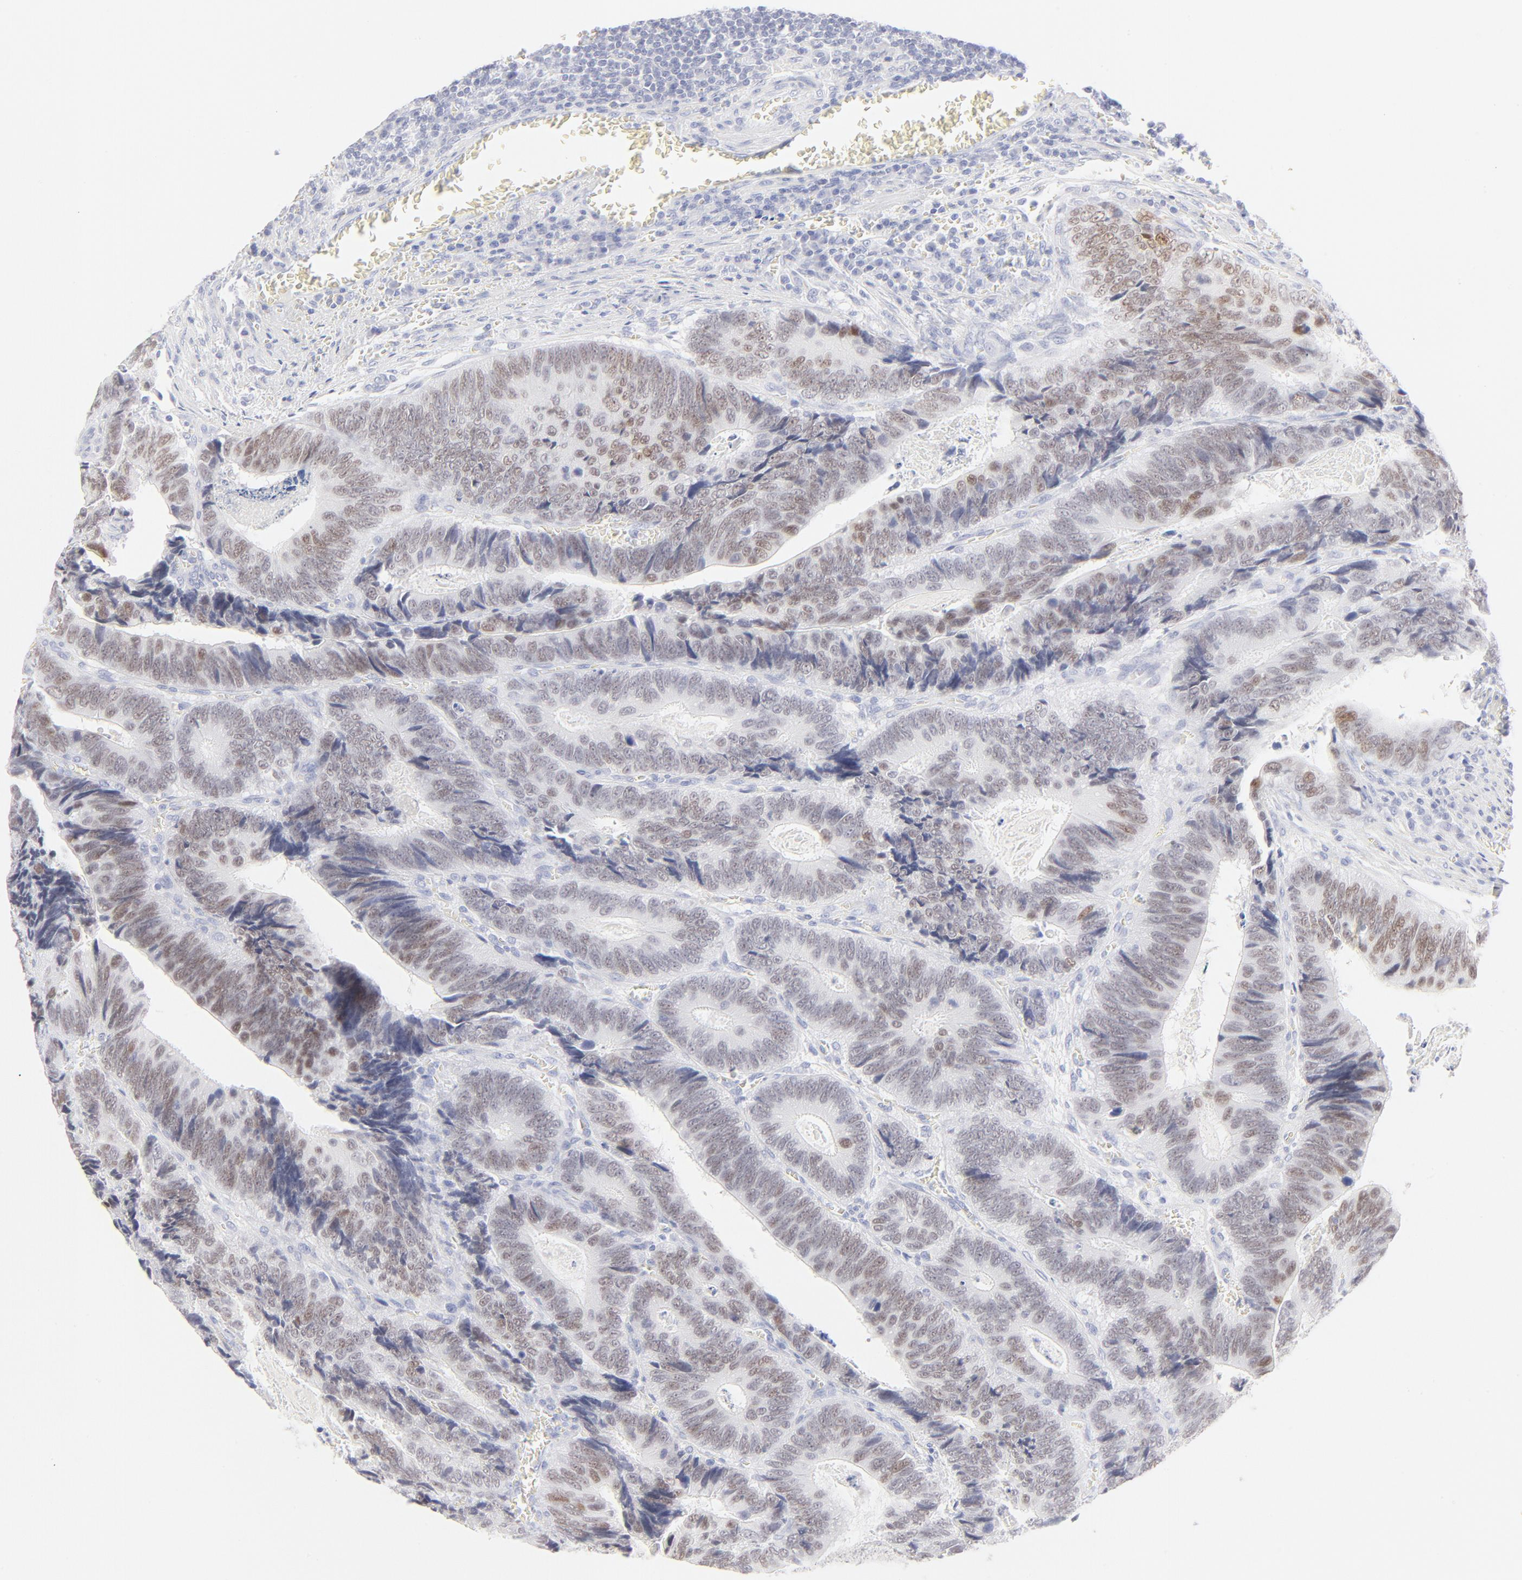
{"staining": {"intensity": "moderate", "quantity": "25%-75%", "location": "nuclear"}, "tissue": "colorectal cancer", "cell_type": "Tumor cells", "image_type": "cancer", "snomed": [{"axis": "morphology", "description": "Adenocarcinoma, NOS"}, {"axis": "topography", "description": "Colon"}], "caption": "Protein staining displays moderate nuclear positivity in approximately 25%-75% of tumor cells in adenocarcinoma (colorectal).", "gene": "ELF3", "patient": {"sex": "male", "age": 72}}